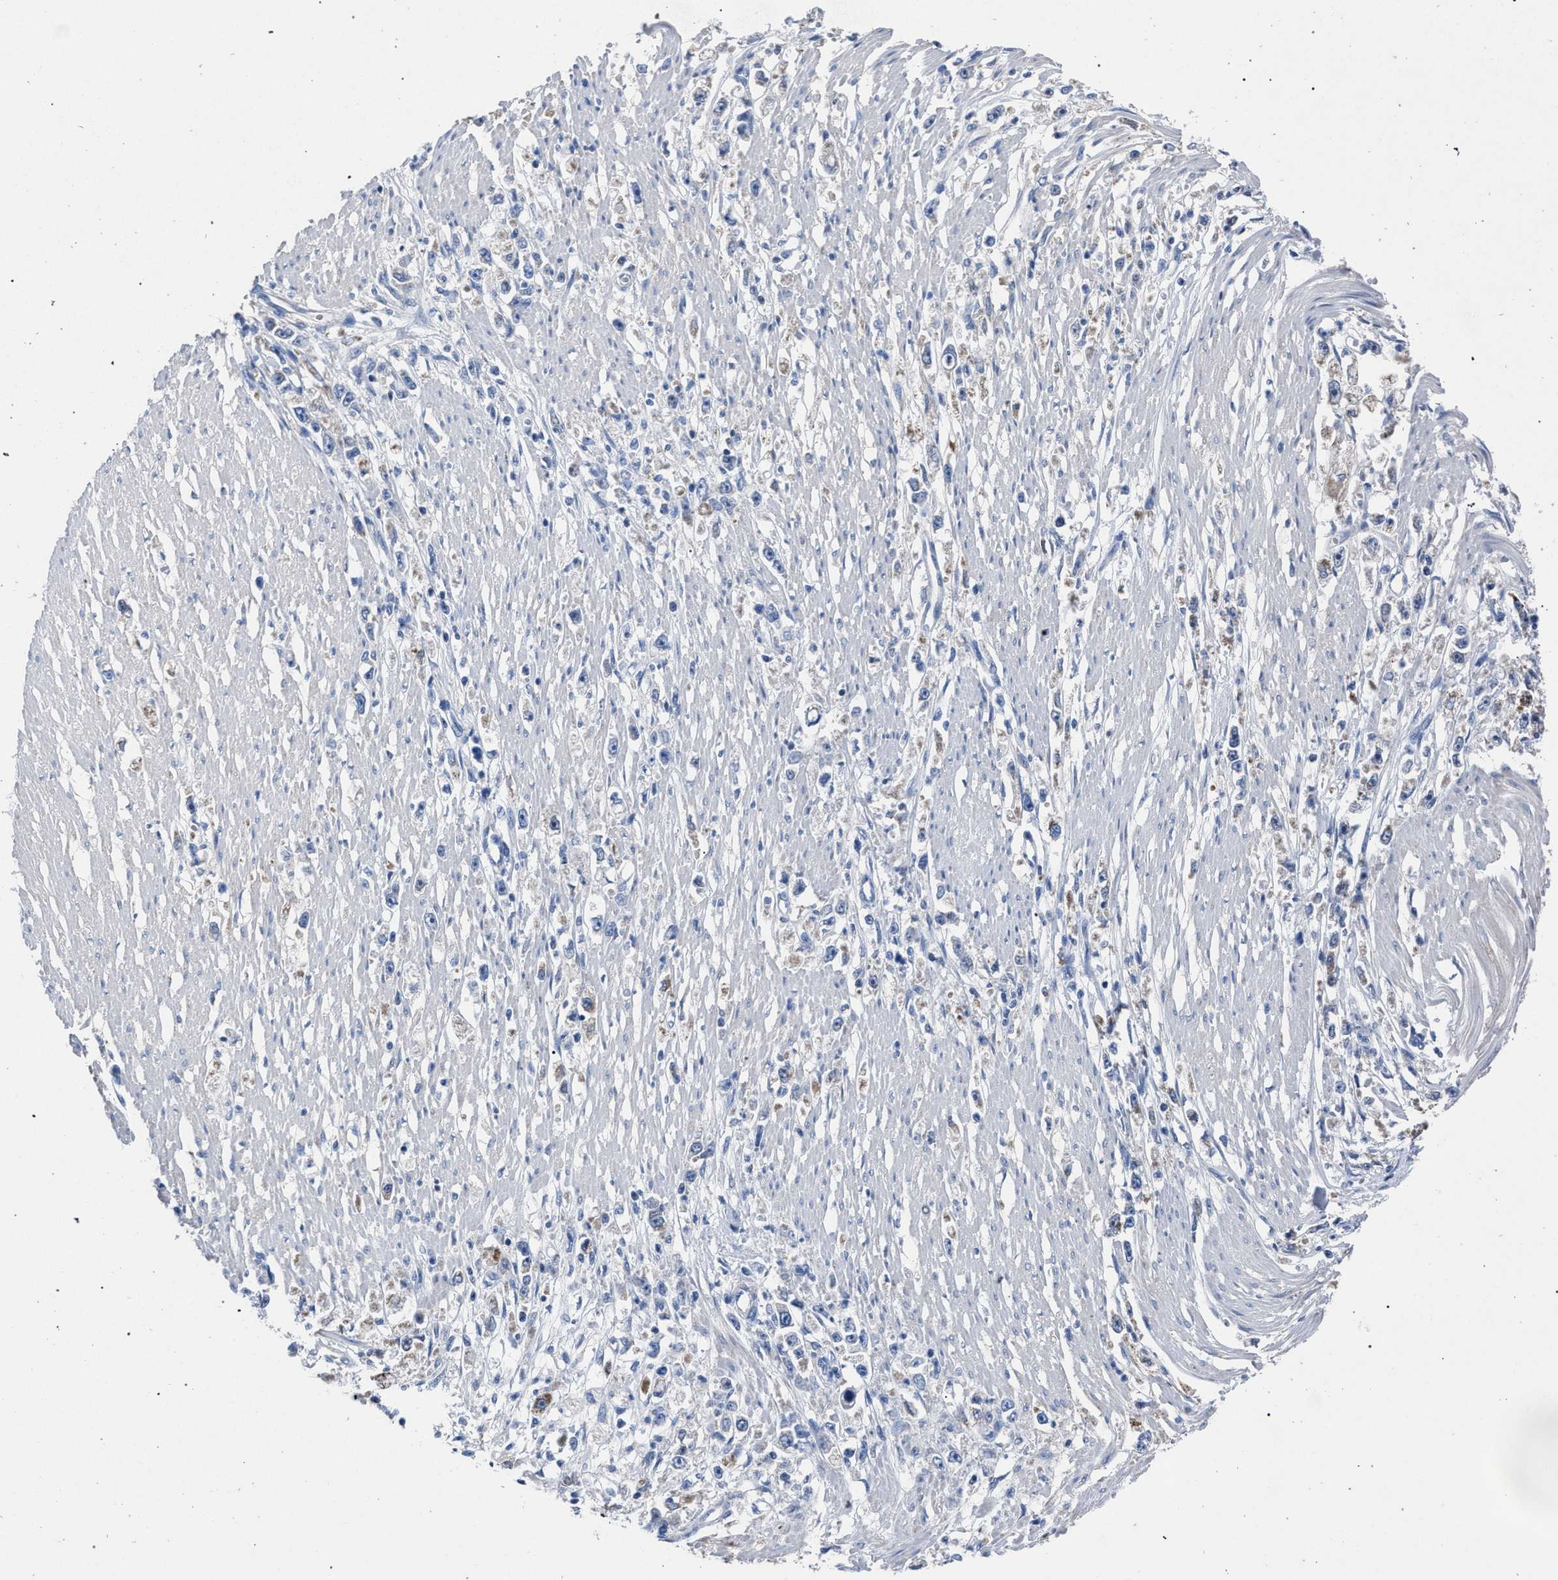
{"staining": {"intensity": "negative", "quantity": "none", "location": "none"}, "tissue": "stomach cancer", "cell_type": "Tumor cells", "image_type": "cancer", "snomed": [{"axis": "morphology", "description": "Adenocarcinoma, NOS"}, {"axis": "topography", "description": "Stomach"}], "caption": "Tumor cells are negative for brown protein staining in stomach adenocarcinoma.", "gene": "CRYZ", "patient": {"sex": "female", "age": 59}}